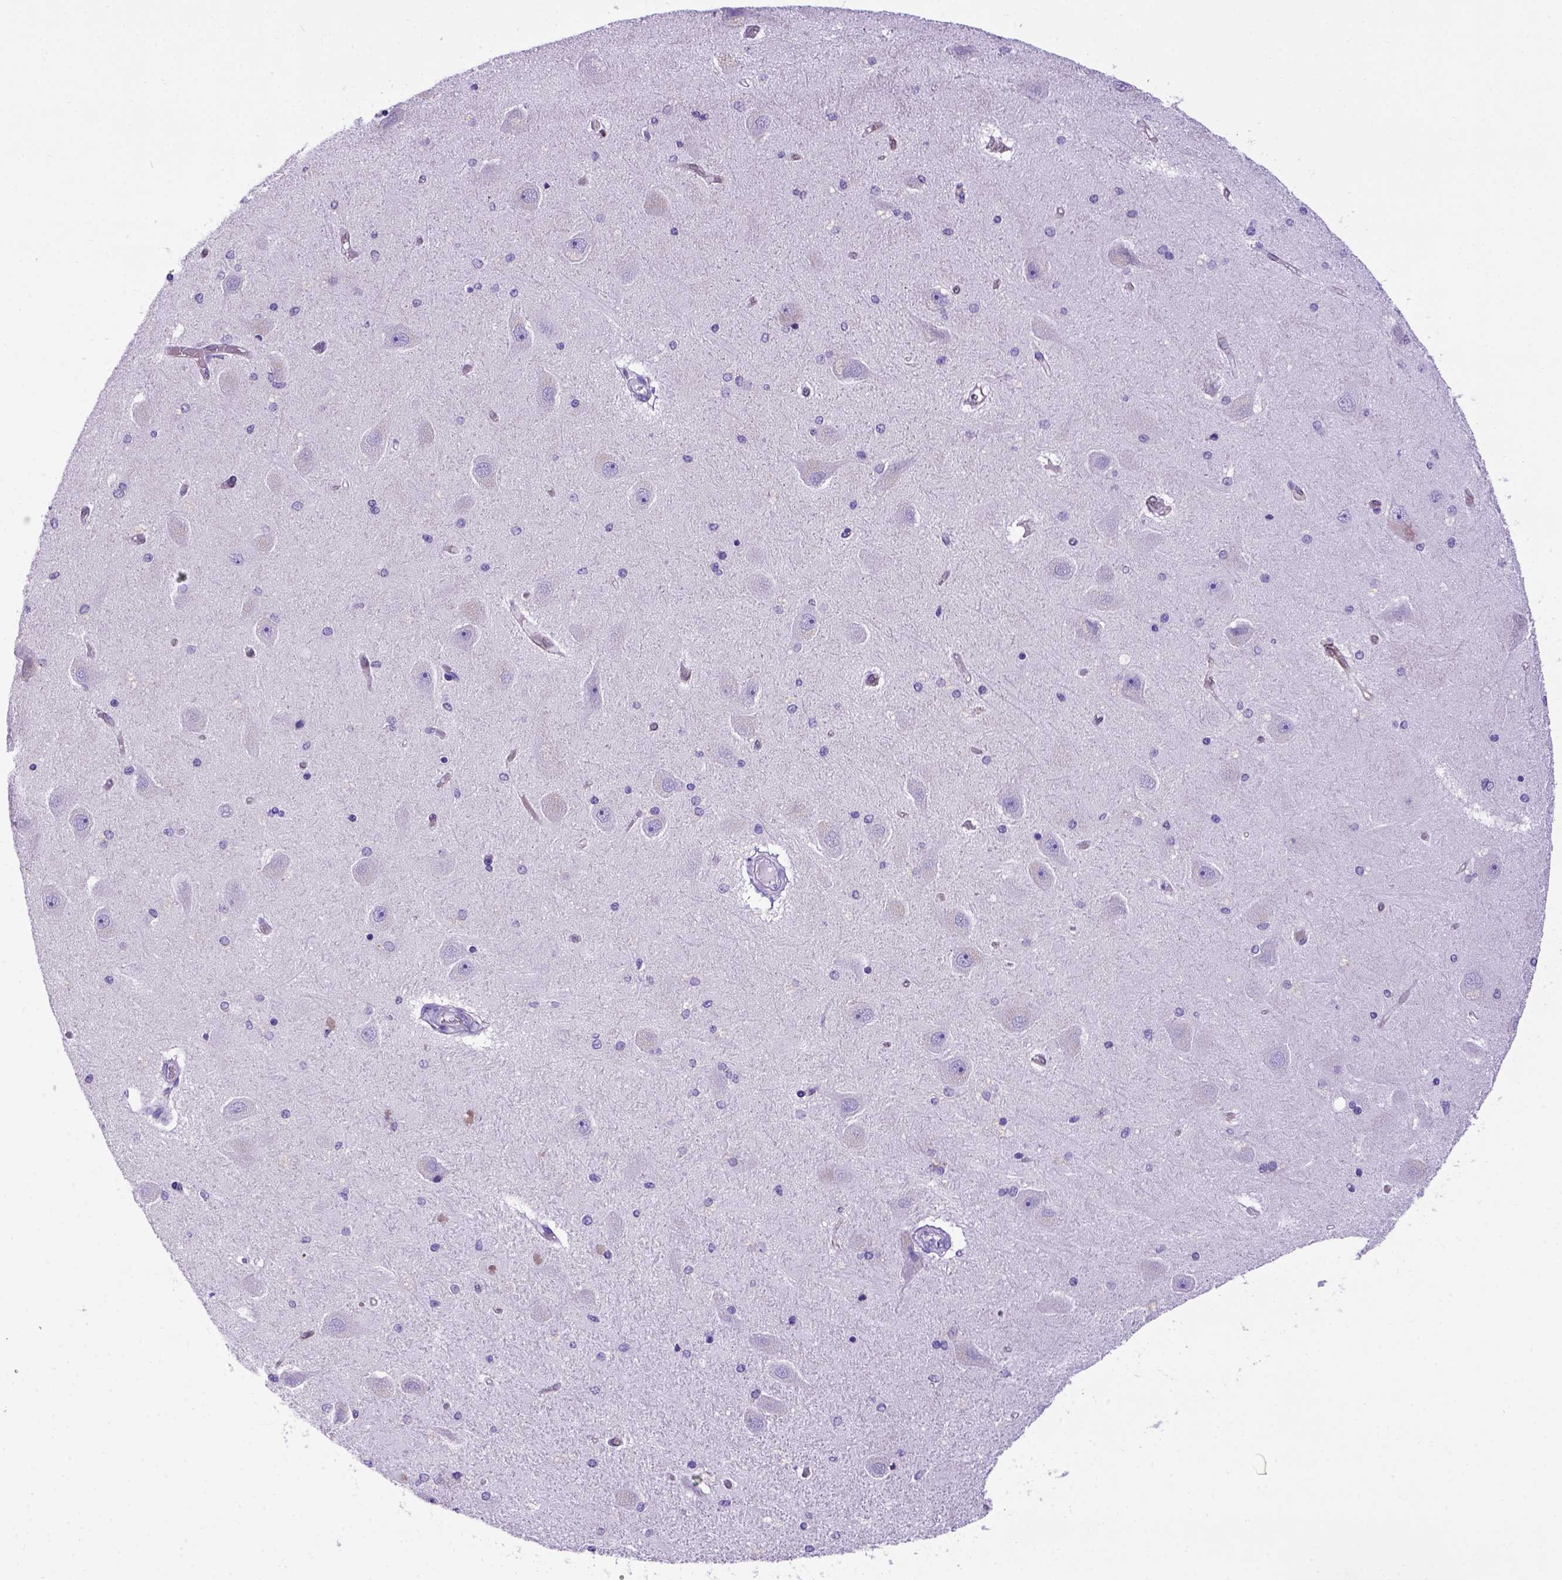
{"staining": {"intensity": "negative", "quantity": "none", "location": "none"}, "tissue": "hippocampus", "cell_type": "Glial cells", "image_type": "normal", "snomed": [{"axis": "morphology", "description": "Normal tissue, NOS"}, {"axis": "topography", "description": "Hippocampus"}], "caption": "An immunohistochemistry micrograph of benign hippocampus is shown. There is no staining in glial cells of hippocampus.", "gene": "PTGES", "patient": {"sex": "female", "age": 54}}